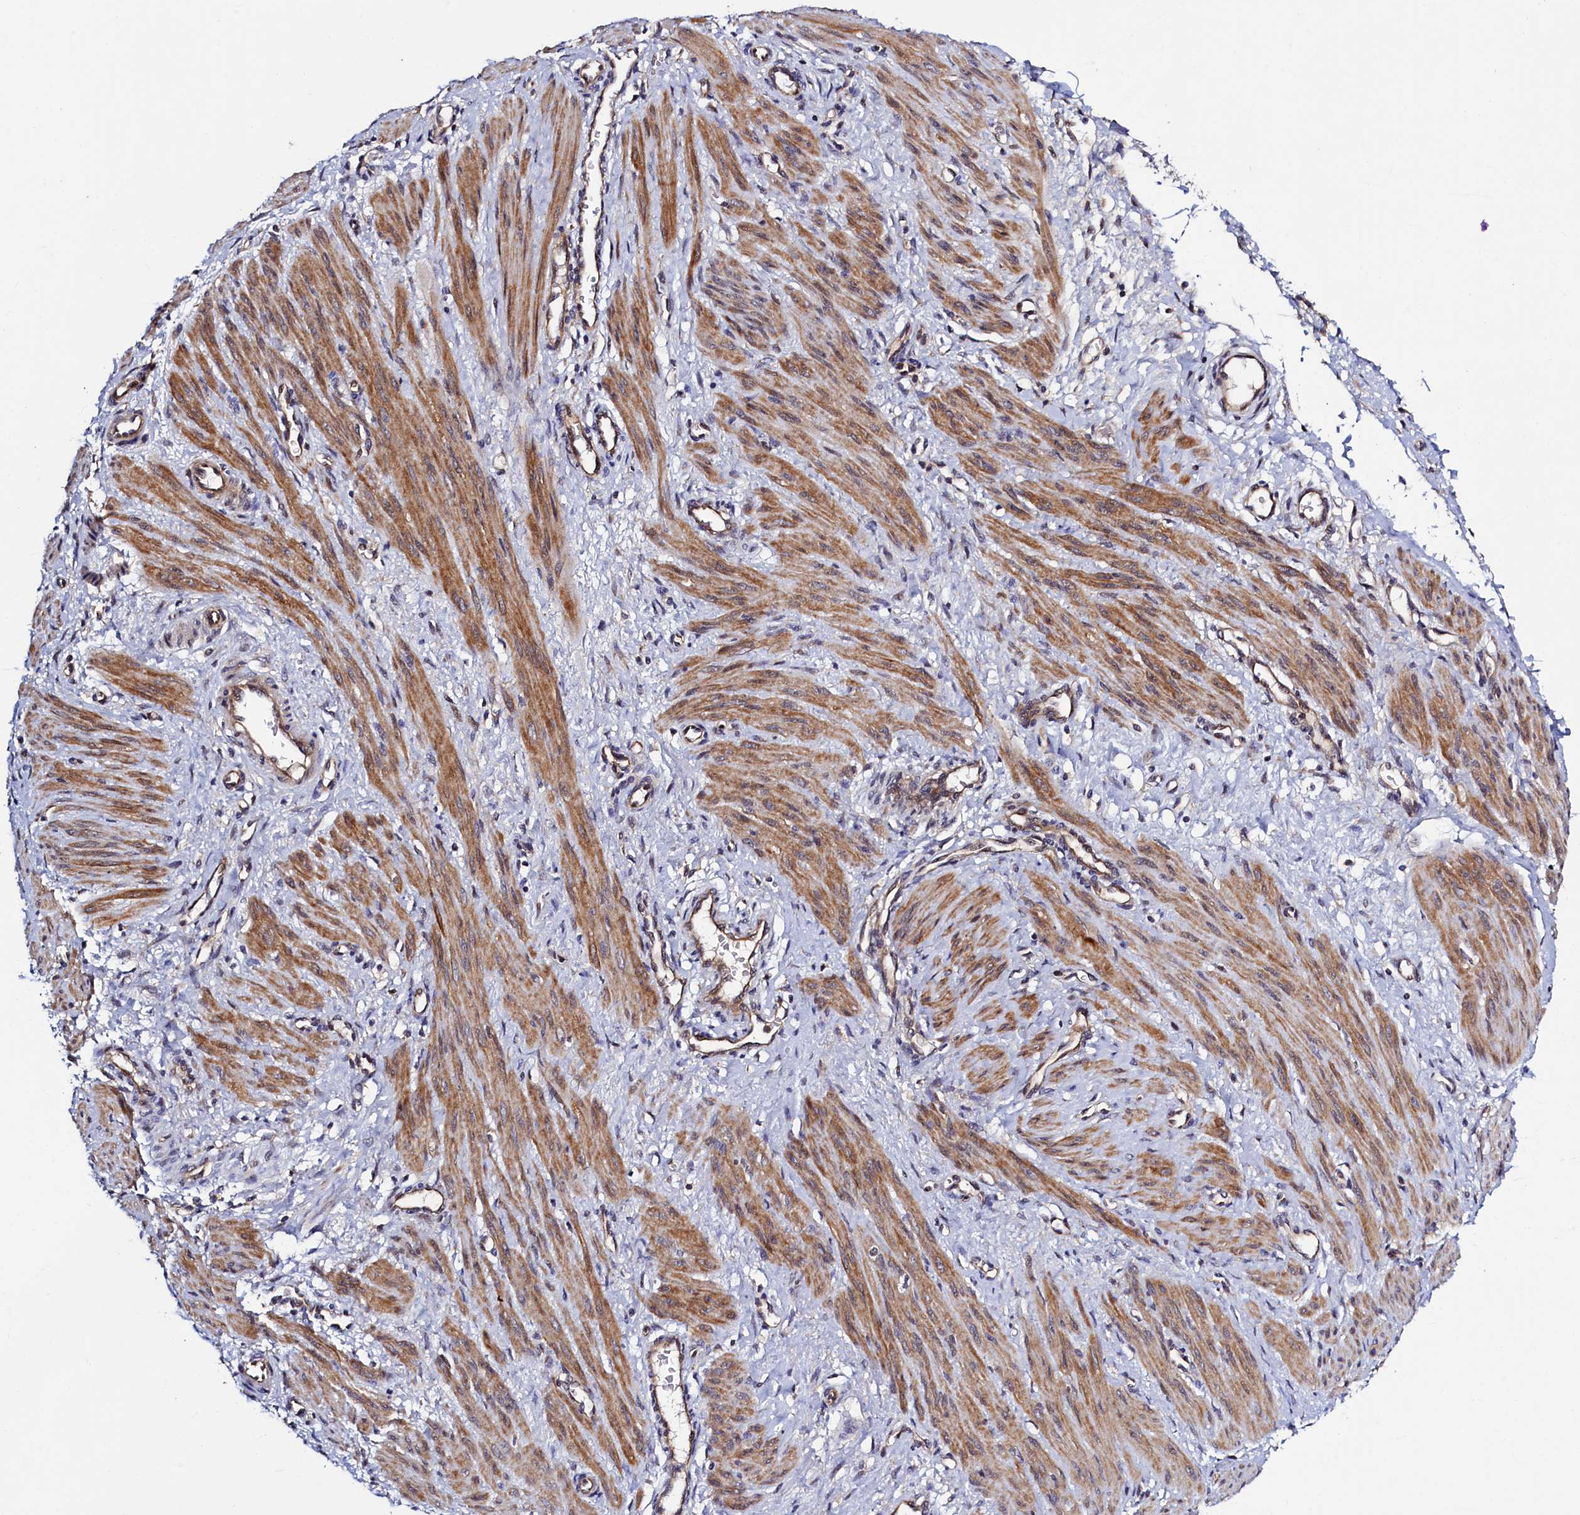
{"staining": {"intensity": "moderate", "quantity": ">75%", "location": "cytoplasmic/membranous"}, "tissue": "smooth muscle", "cell_type": "Smooth muscle cells", "image_type": "normal", "snomed": [{"axis": "morphology", "description": "Normal tissue, NOS"}, {"axis": "topography", "description": "Endometrium"}], "caption": "An immunohistochemistry (IHC) histopathology image of normal tissue is shown. Protein staining in brown highlights moderate cytoplasmic/membranous positivity in smooth muscle within smooth muscle cells.", "gene": "SLC16A14", "patient": {"sex": "female", "age": 33}}